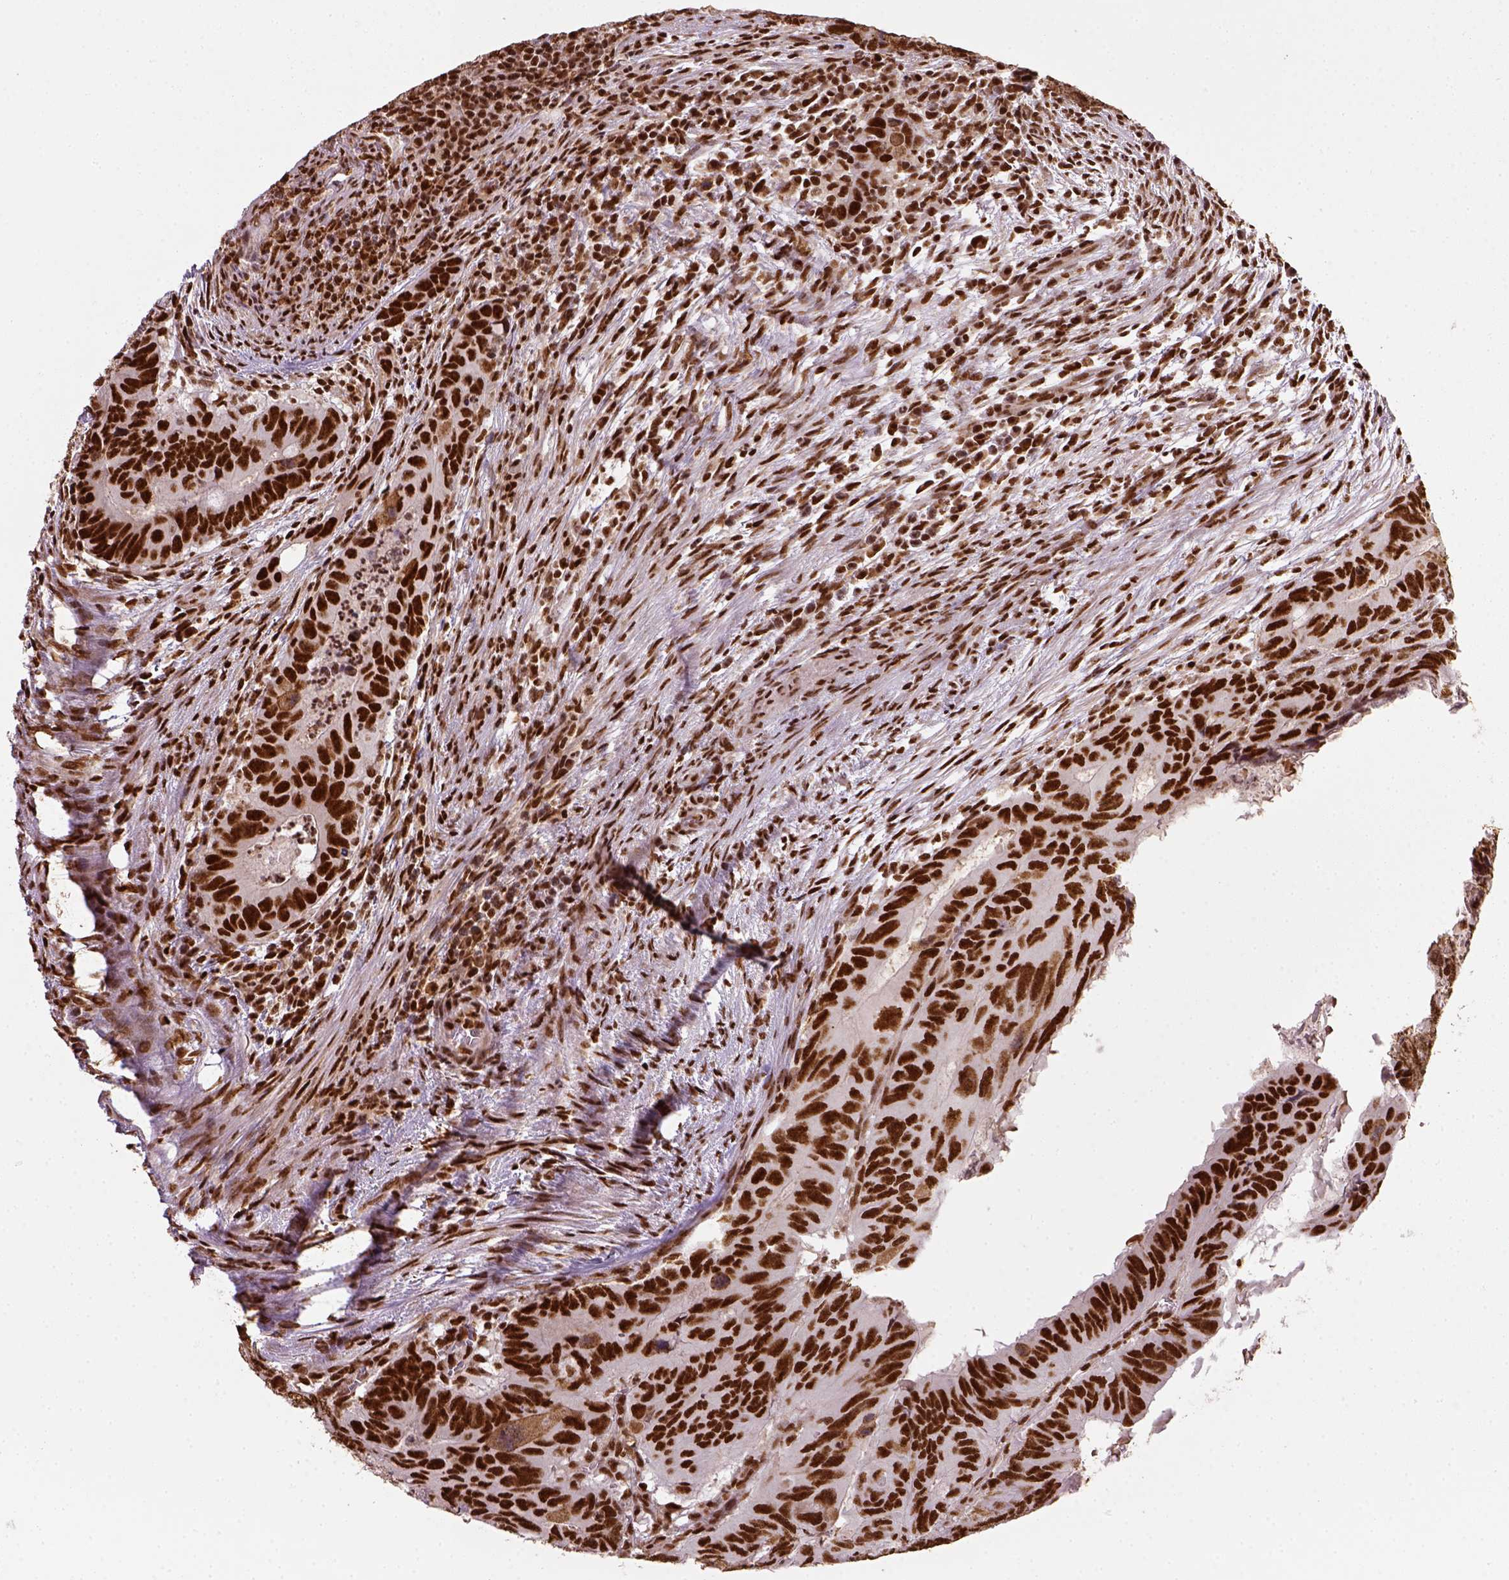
{"staining": {"intensity": "strong", "quantity": ">75%", "location": "nuclear"}, "tissue": "colorectal cancer", "cell_type": "Tumor cells", "image_type": "cancer", "snomed": [{"axis": "morphology", "description": "Adenocarcinoma, NOS"}, {"axis": "topography", "description": "Colon"}], "caption": "The micrograph reveals a brown stain indicating the presence of a protein in the nuclear of tumor cells in colorectal cancer (adenocarcinoma). The staining is performed using DAB (3,3'-diaminobenzidine) brown chromogen to label protein expression. The nuclei are counter-stained blue using hematoxylin.", "gene": "CCAR1", "patient": {"sex": "male", "age": 79}}